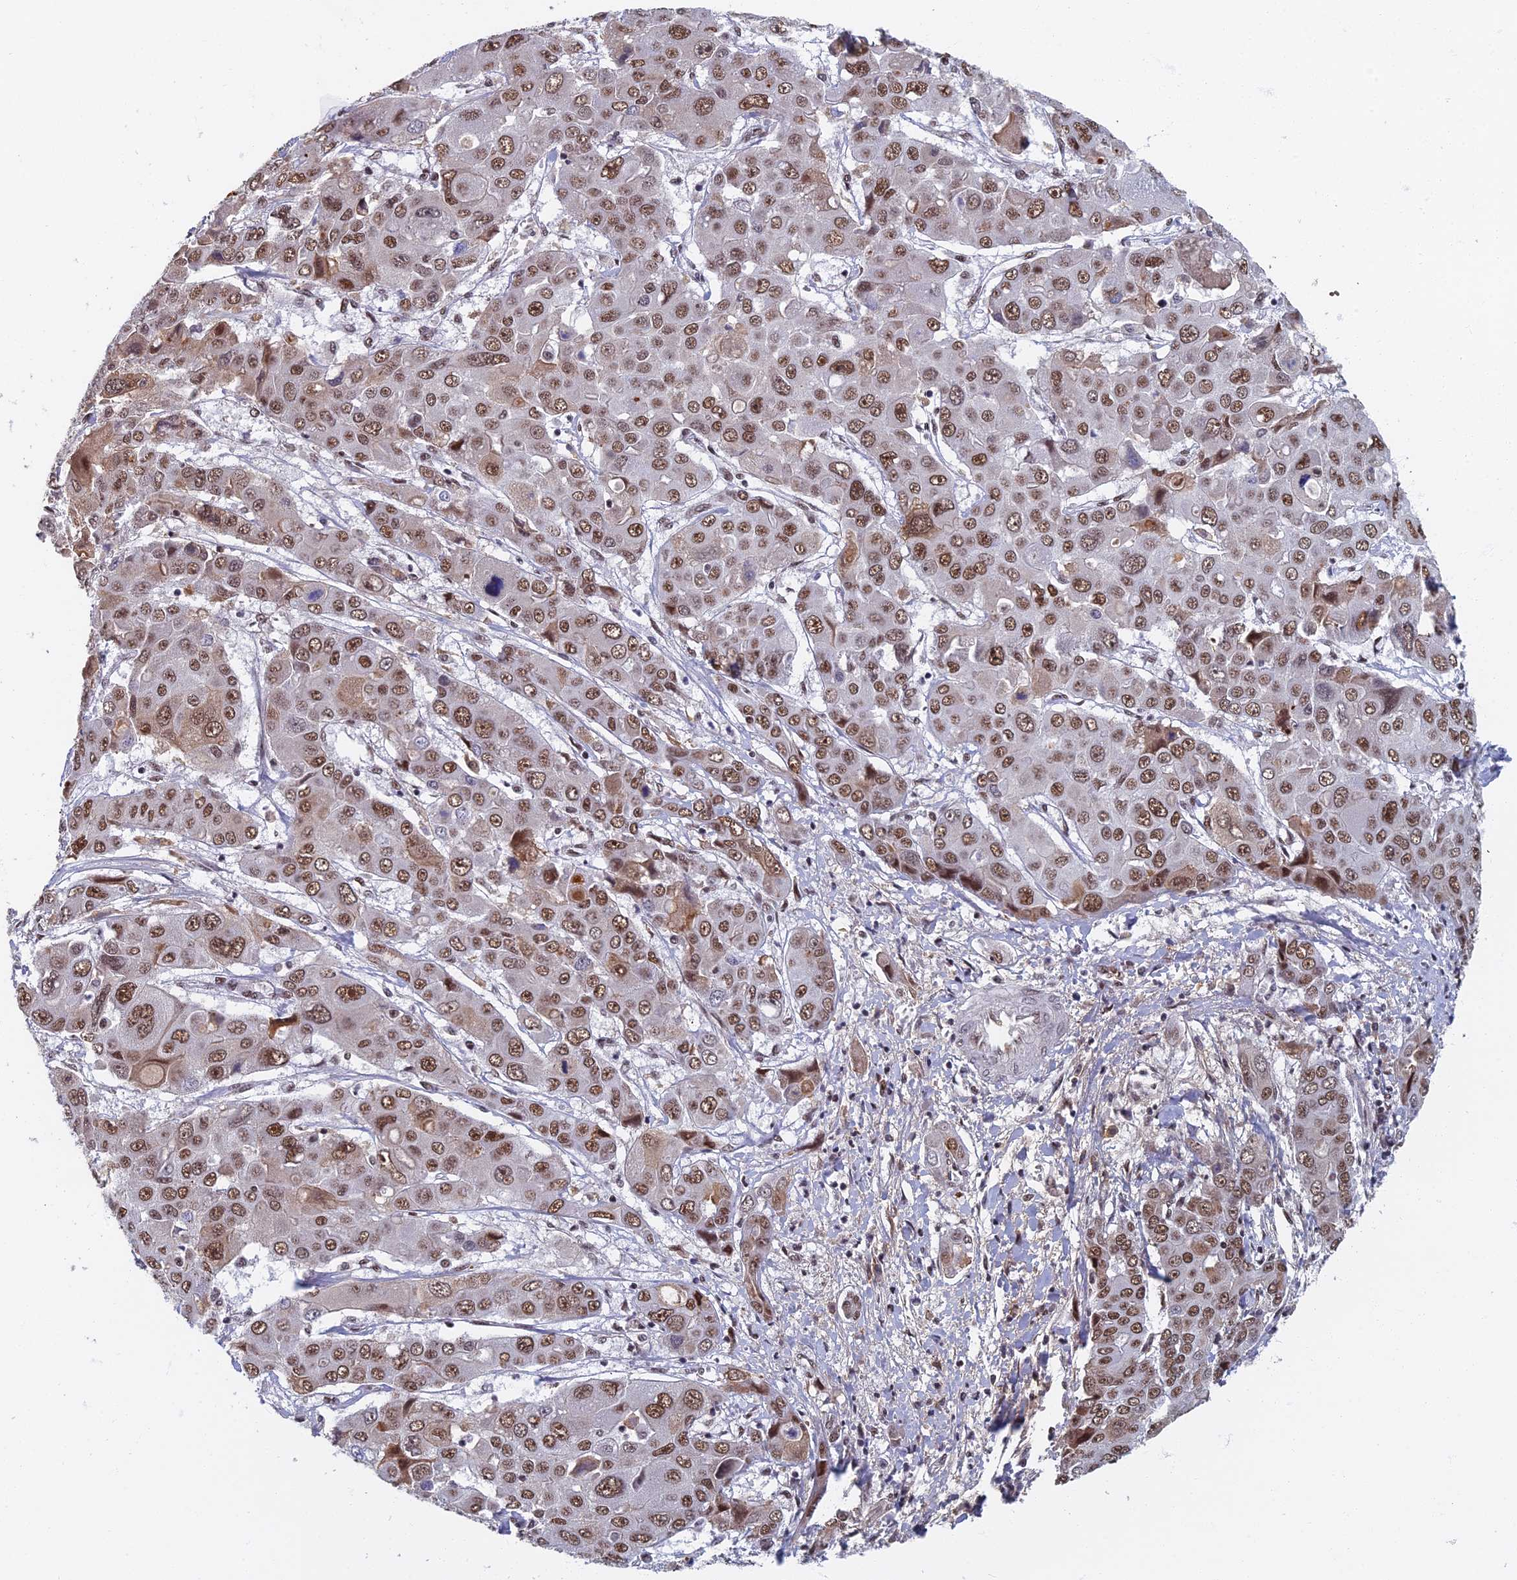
{"staining": {"intensity": "moderate", "quantity": ">75%", "location": "nuclear"}, "tissue": "liver cancer", "cell_type": "Tumor cells", "image_type": "cancer", "snomed": [{"axis": "morphology", "description": "Cholangiocarcinoma"}, {"axis": "topography", "description": "Liver"}], "caption": "A medium amount of moderate nuclear staining is appreciated in about >75% of tumor cells in cholangiocarcinoma (liver) tissue.", "gene": "TAF13", "patient": {"sex": "male", "age": 67}}